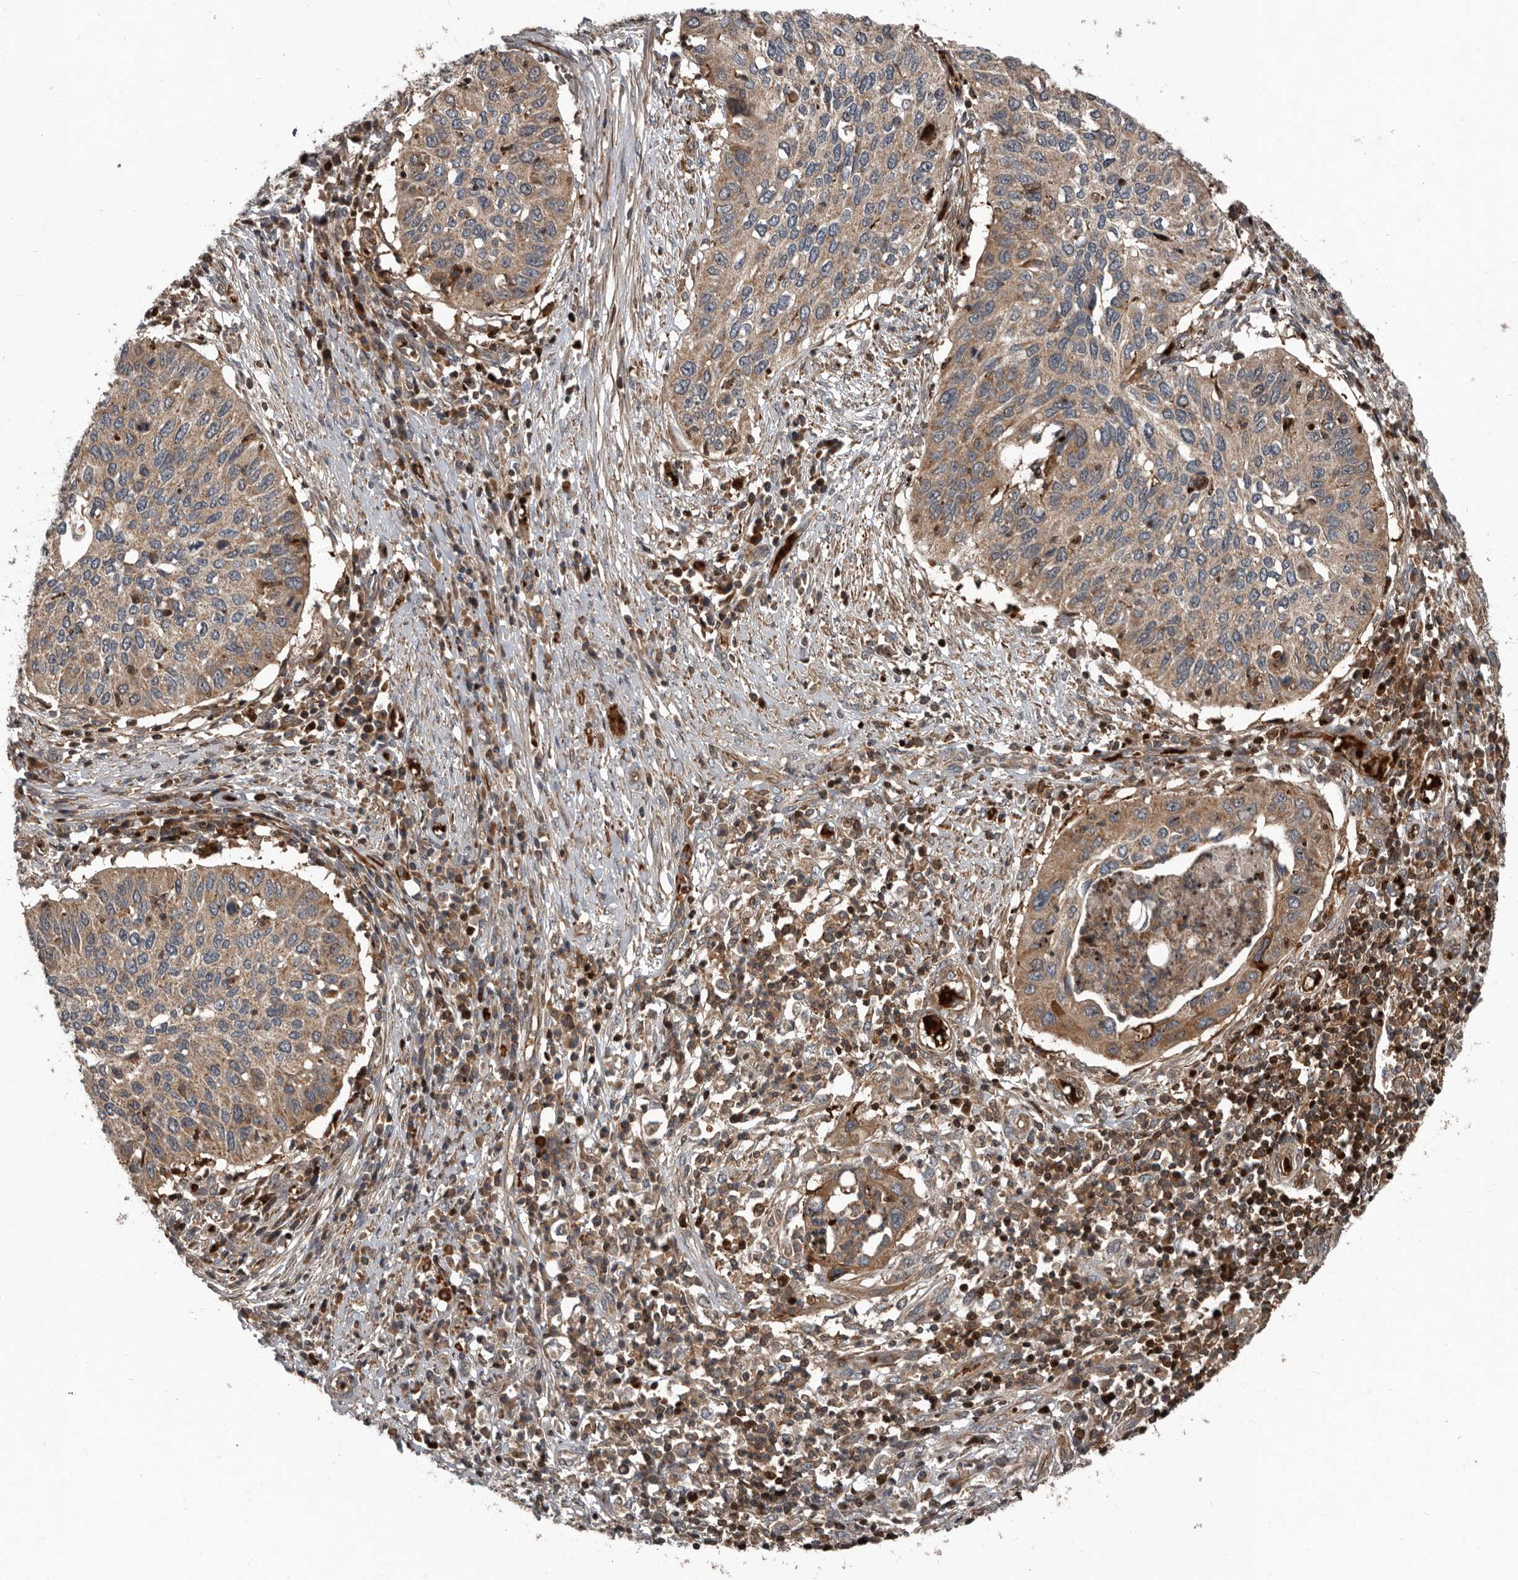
{"staining": {"intensity": "weak", "quantity": ">75%", "location": "cytoplasmic/membranous"}, "tissue": "cervical cancer", "cell_type": "Tumor cells", "image_type": "cancer", "snomed": [{"axis": "morphology", "description": "Squamous cell carcinoma, NOS"}, {"axis": "topography", "description": "Cervix"}], "caption": "High-magnification brightfield microscopy of cervical cancer stained with DAB (brown) and counterstained with hematoxylin (blue). tumor cells exhibit weak cytoplasmic/membranous staining is identified in approximately>75% of cells.", "gene": "FBXO31", "patient": {"sex": "female", "age": 38}}